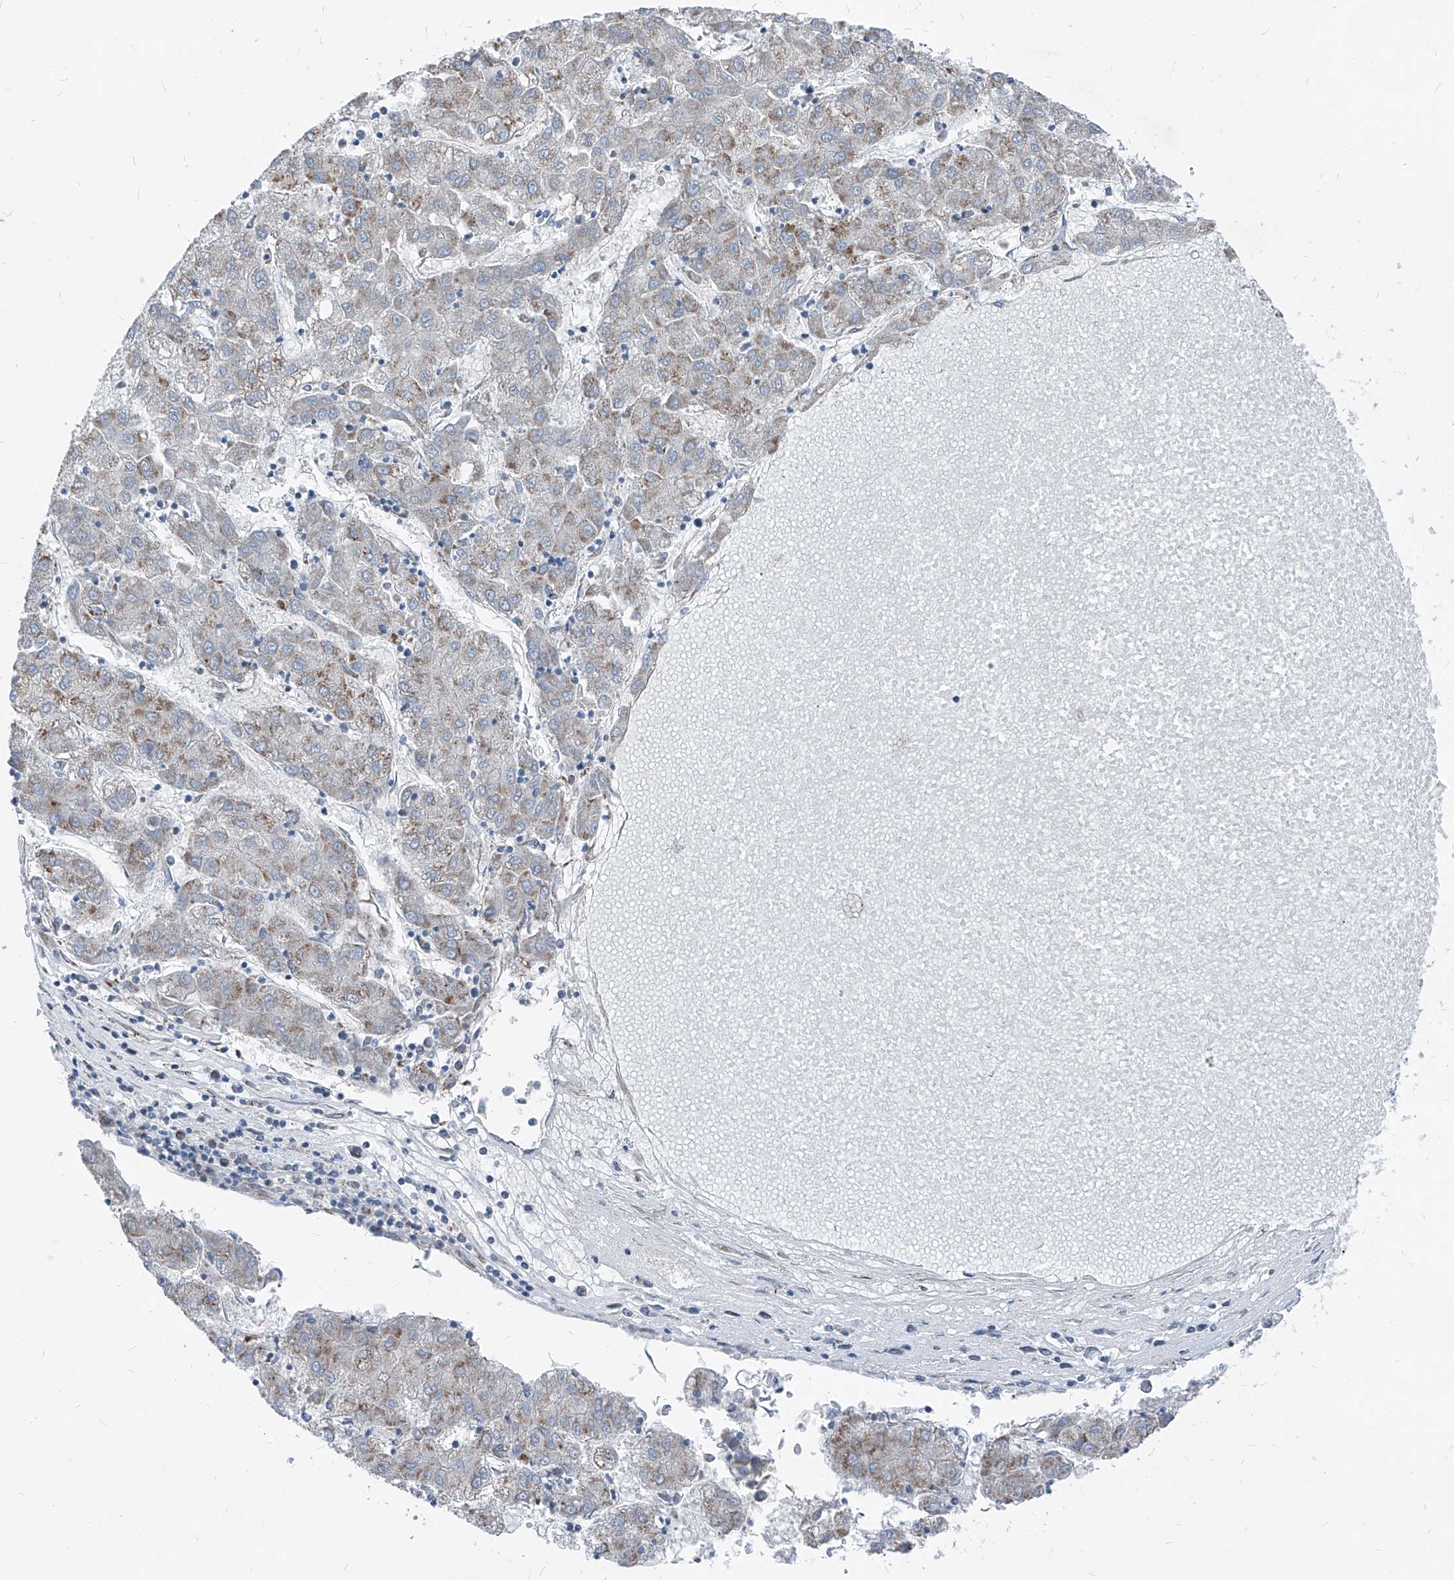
{"staining": {"intensity": "moderate", "quantity": "<25%", "location": "cytoplasmic/membranous"}, "tissue": "liver cancer", "cell_type": "Tumor cells", "image_type": "cancer", "snomed": [{"axis": "morphology", "description": "Carcinoma, Hepatocellular, NOS"}, {"axis": "topography", "description": "Liver"}], "caption": "Immunohistochemistry micrograph of human hepatocellular carcinoma (liver) stained for a protein (brown), which exhibits low levels of moderate cytoplasmic/membranous expression in approximately <25% of tumor cells.", "gene": "AGPS", "patient": {"sex": "male", "age": 72}}